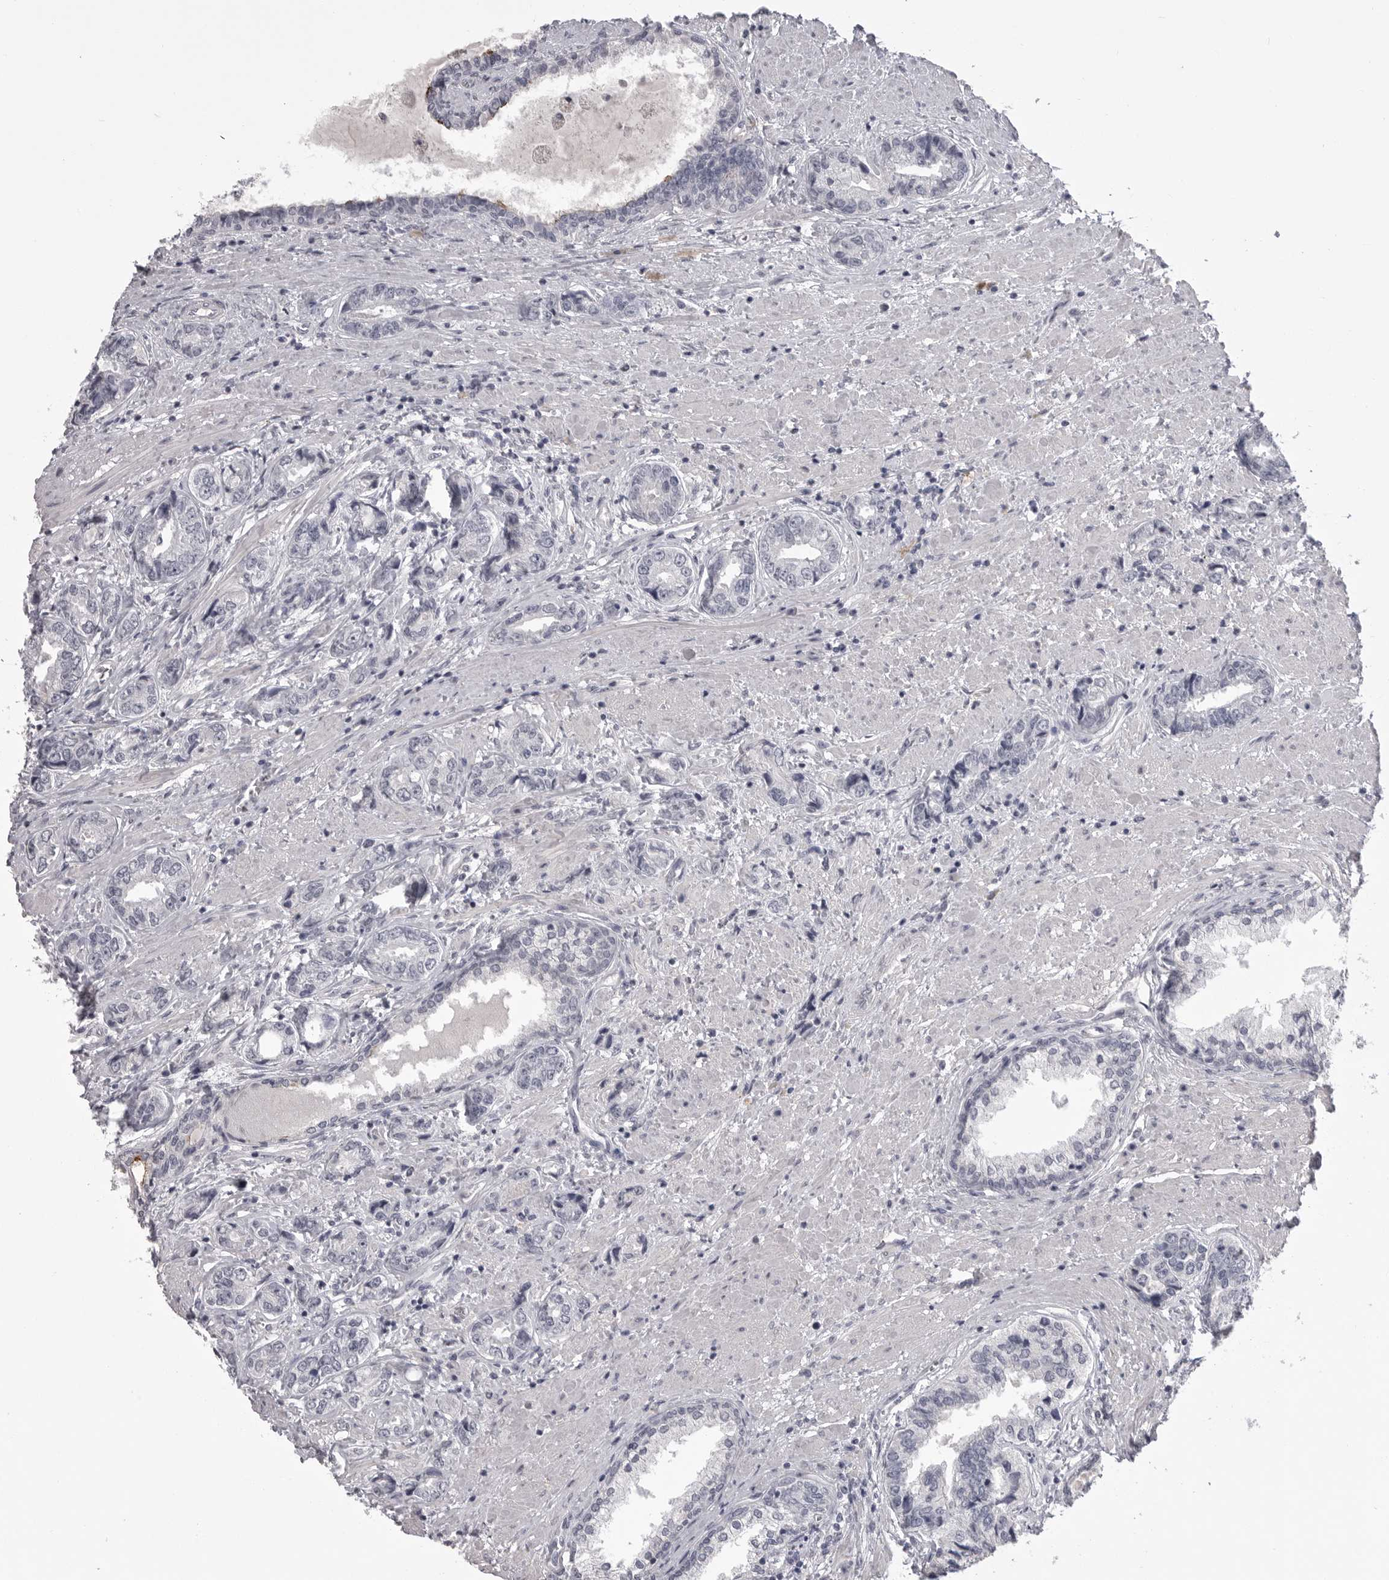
{"staining": {"intensity": "negative", "quantity": "none", "location": "none"}, "tissue": "prostate cancer", "cell_type": "Tumor cells", "image_type": "cancer", "snomed": [{"axis": "morphology", "description": "Adenocarcinoma, High grade"}, {"axis": "topography", "description": "Prostate"}], "caption": "The histopathology image displays no staining of tumor cells in prostate cancer. The staining is performed using DAB brown chromogen with nuclei counter-stained in using hematoxylin.", "gene": "SERPING1", "patient": {"sex": "male", "age": 61}}